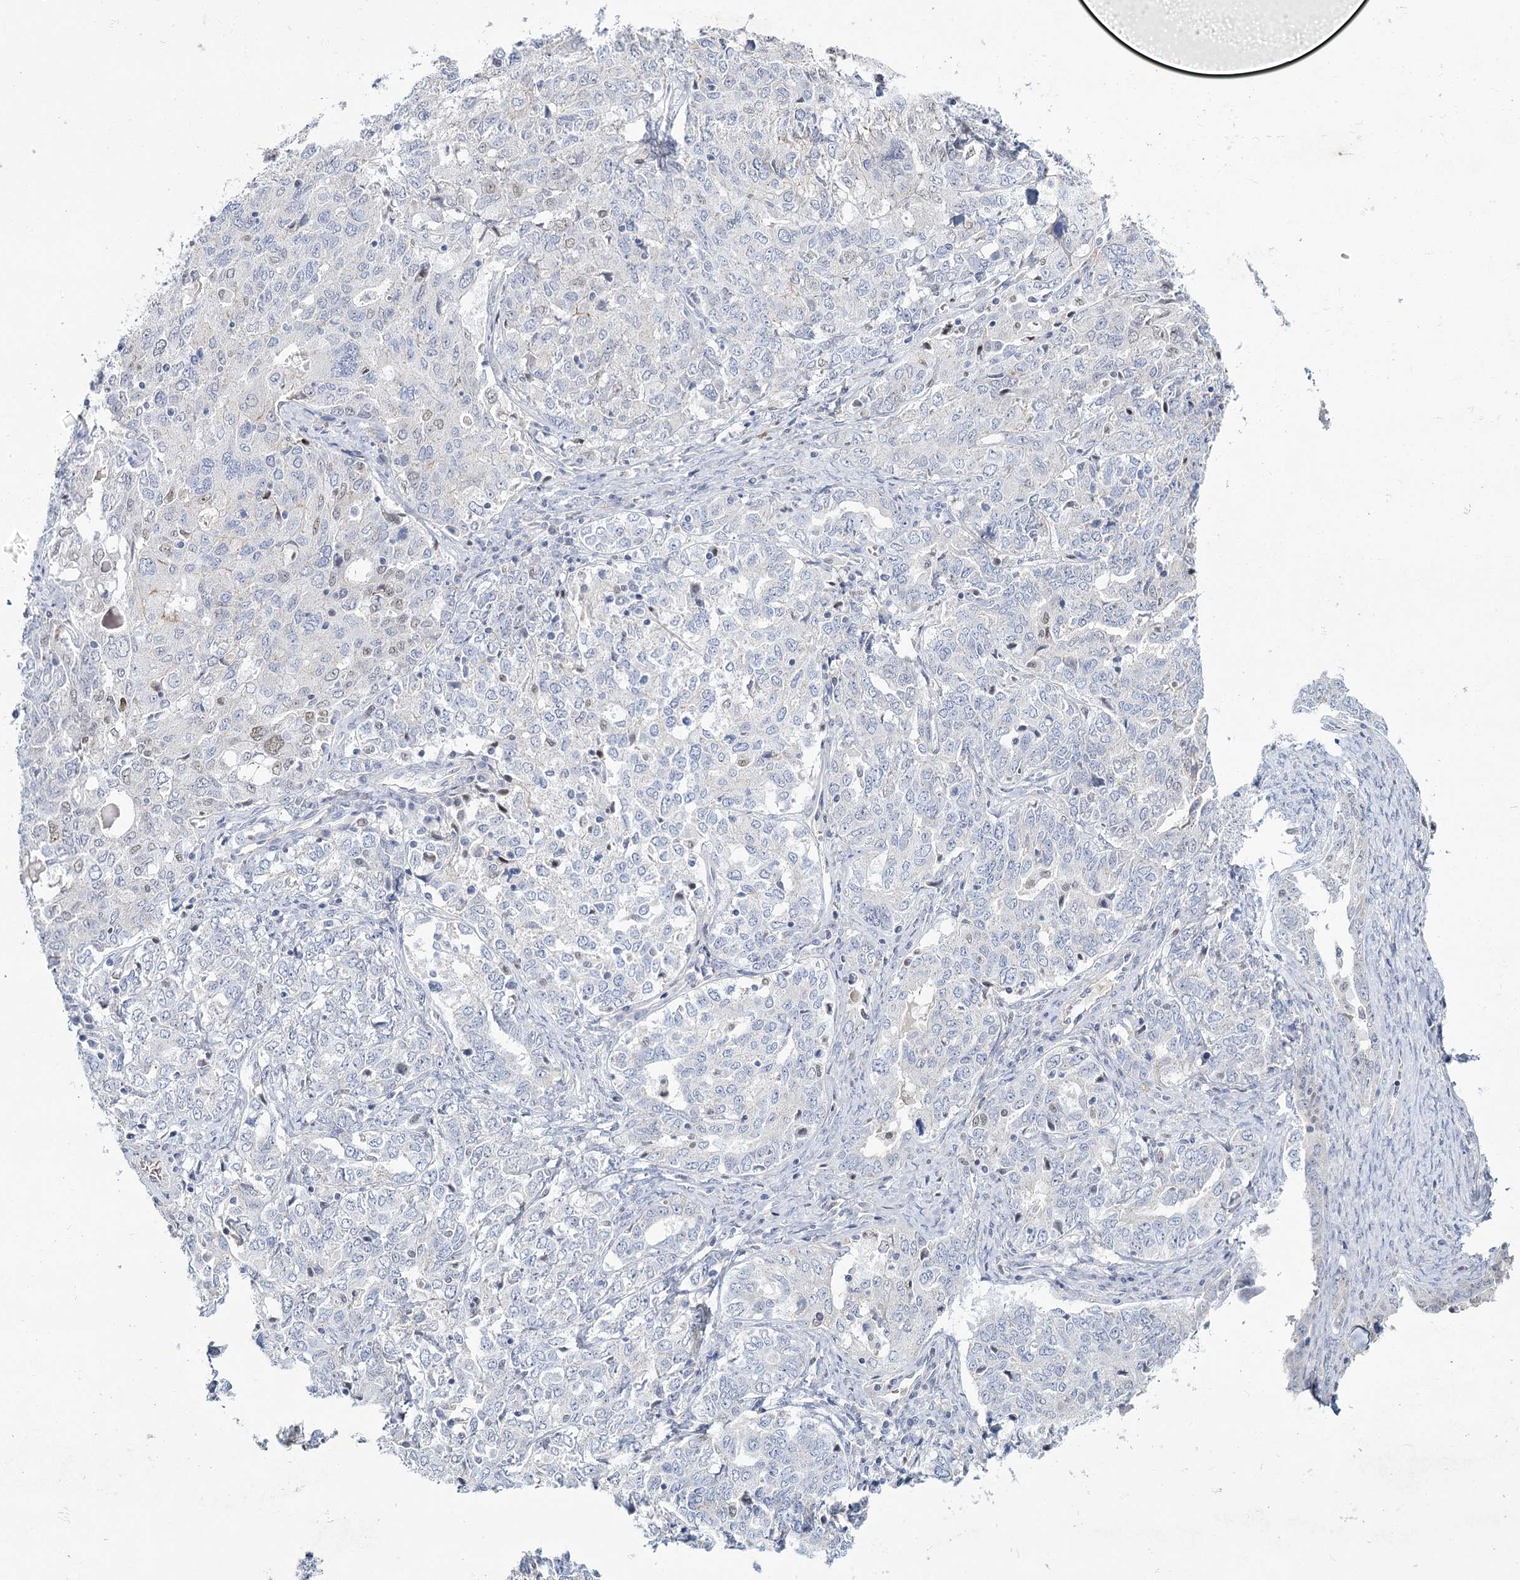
{"staining": {"intensity": "negative", "quantity": "none", "location": "none"}, "tissue": "ovarian cancer", "cell_type": "Tumor cells", "image_type": "cancer", "snomed": [{"axis": "morphology", "description": "Carcinoma, endometroid"}, {"axis": "topography", "description": "Ovary"}], "caption": "Immunohistochemistry (IHC) image of human ovarian cancer (endometroid carcinoma) stained for a protein (brown), which shows no expression in tumor cells.", "gene": "IGSF3", "patient": {"sex": "female", "age": 62}}